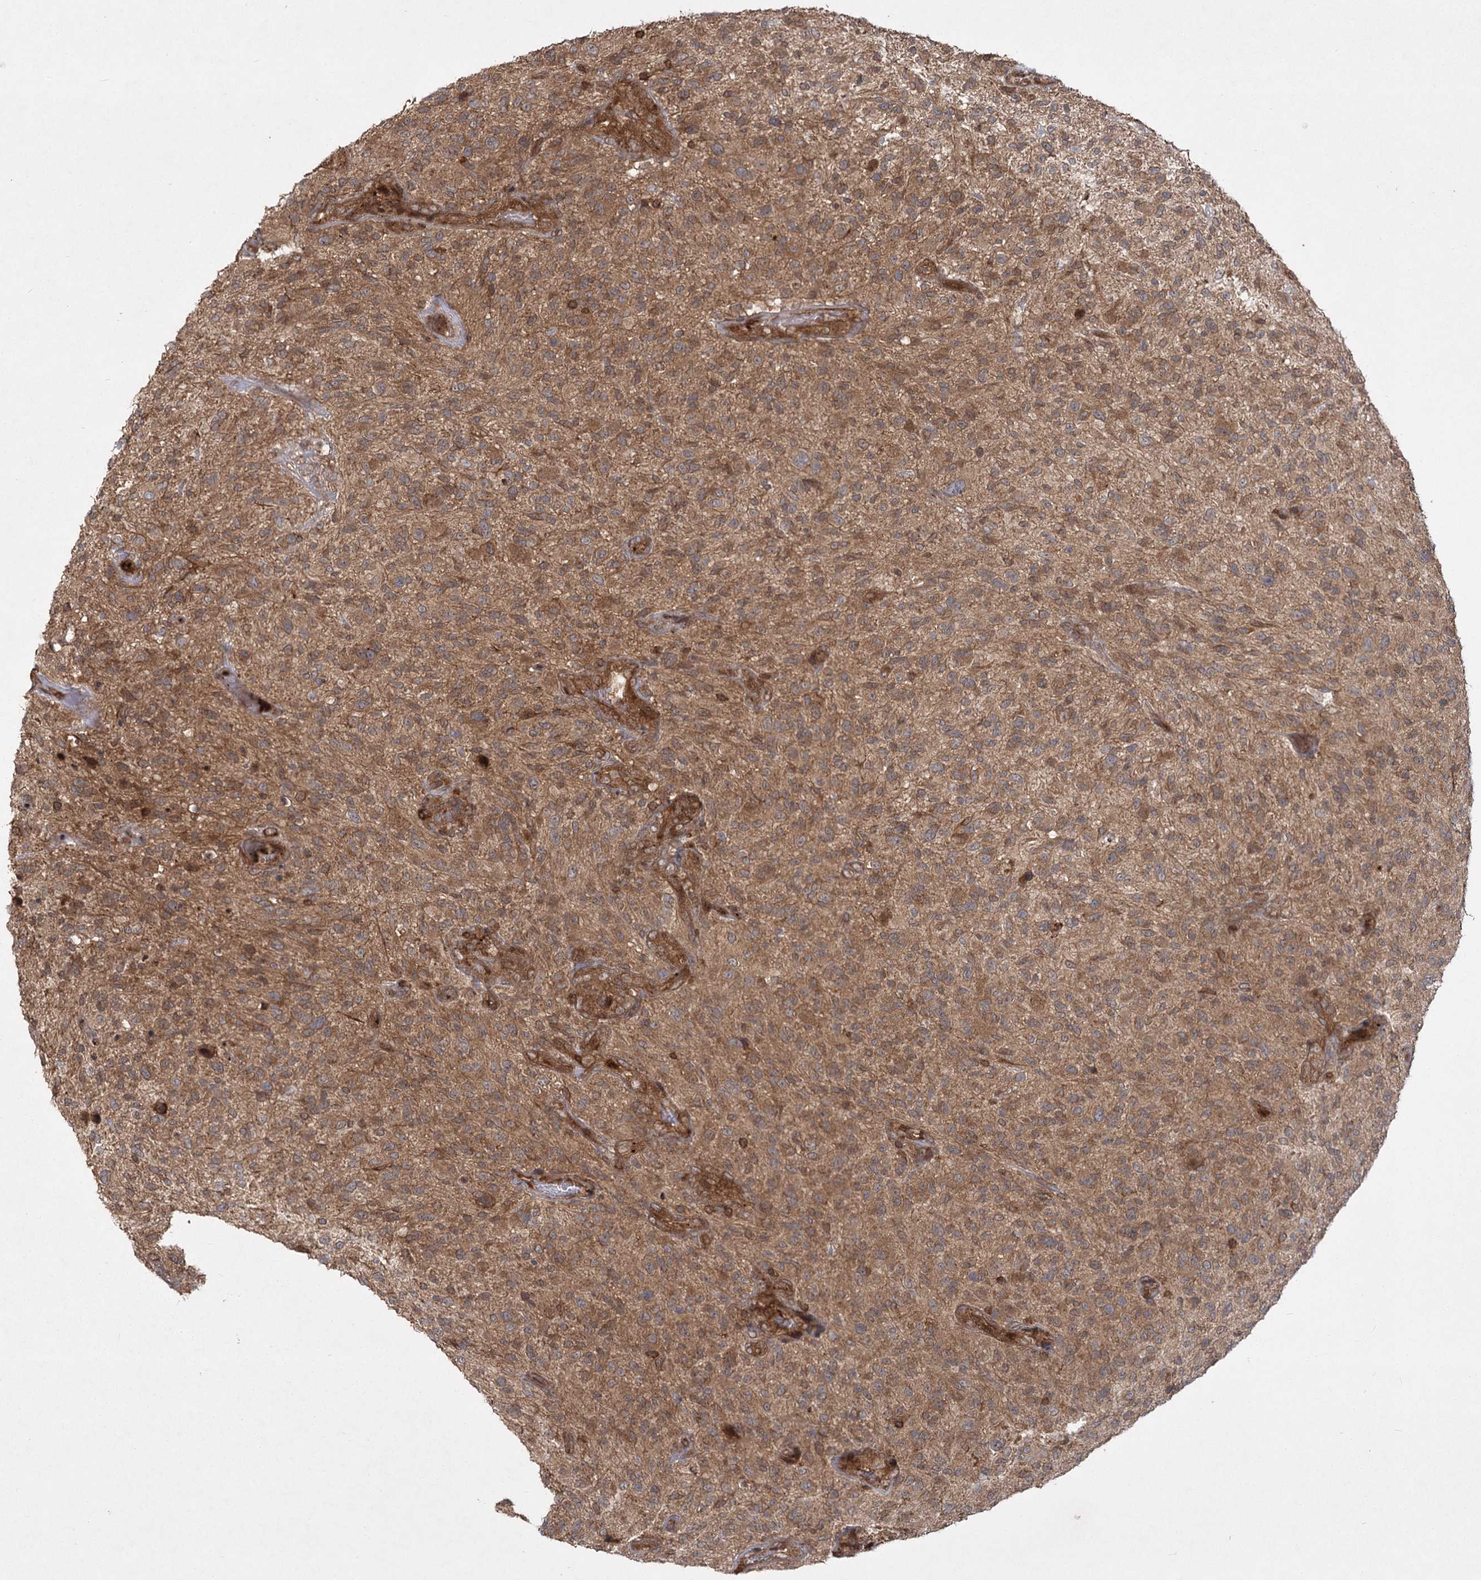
{"staining": {"intensity": "moderate", "quantity": ">75%", "location": "cytoplasmic/membranous"}, "tissue": "glioma", "cell_type": "Tumor cells", "image_type": "cancer", "snomed": [{"axis": "morphology", "description": "Glioma, malignant, High grade"}, {"axis": "topography", "description": "Brain"}], "caption": "This micrograph demonstrates glioma stained with IHC to label a protein in brown. The cytoplasmic/membranous of tumor cells show moderate positivity for the protein. Nuclei are counter-stained blue.", "gene": "MDFIC", "patient": {"sex": "male", "age": 47}}